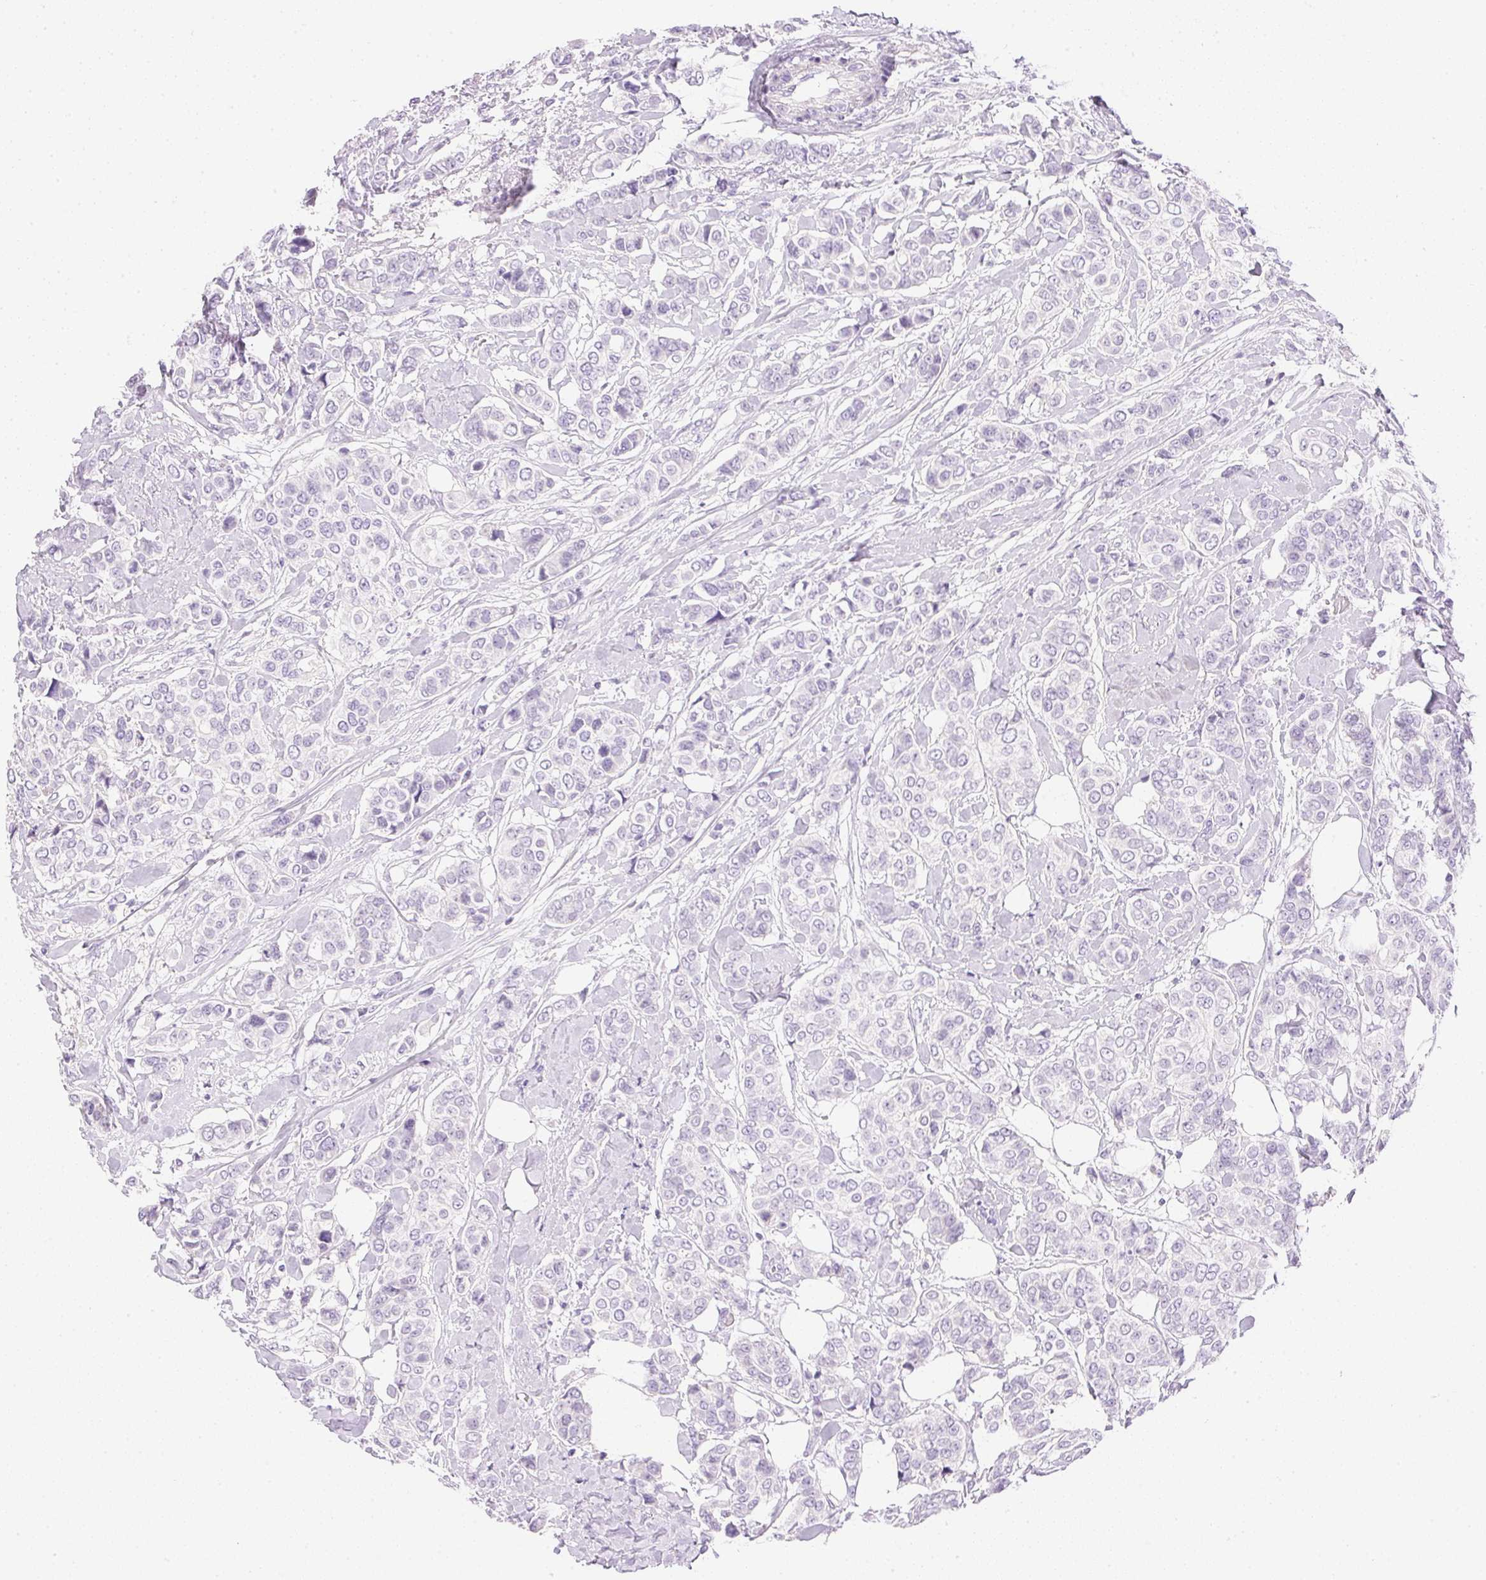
{"staining": {"intensity": "negative", "quantity": "none", "location": "none"}, "tissue": "breast cancer", "cell_type": "Tumor cells", "image_type": "cancer", "snomed": [{"axis": "morphology", "description": "Lobular carcinoma"}, {"axis": "topography", "description": "Breast"}], "caption": "DAB immunohistochemical staining of breast cancer (lobular carcinoma) exhibits no significant expression in tumor cells.", "gene": "CTRL", "patient": {"sex": "female", "age": 51}}